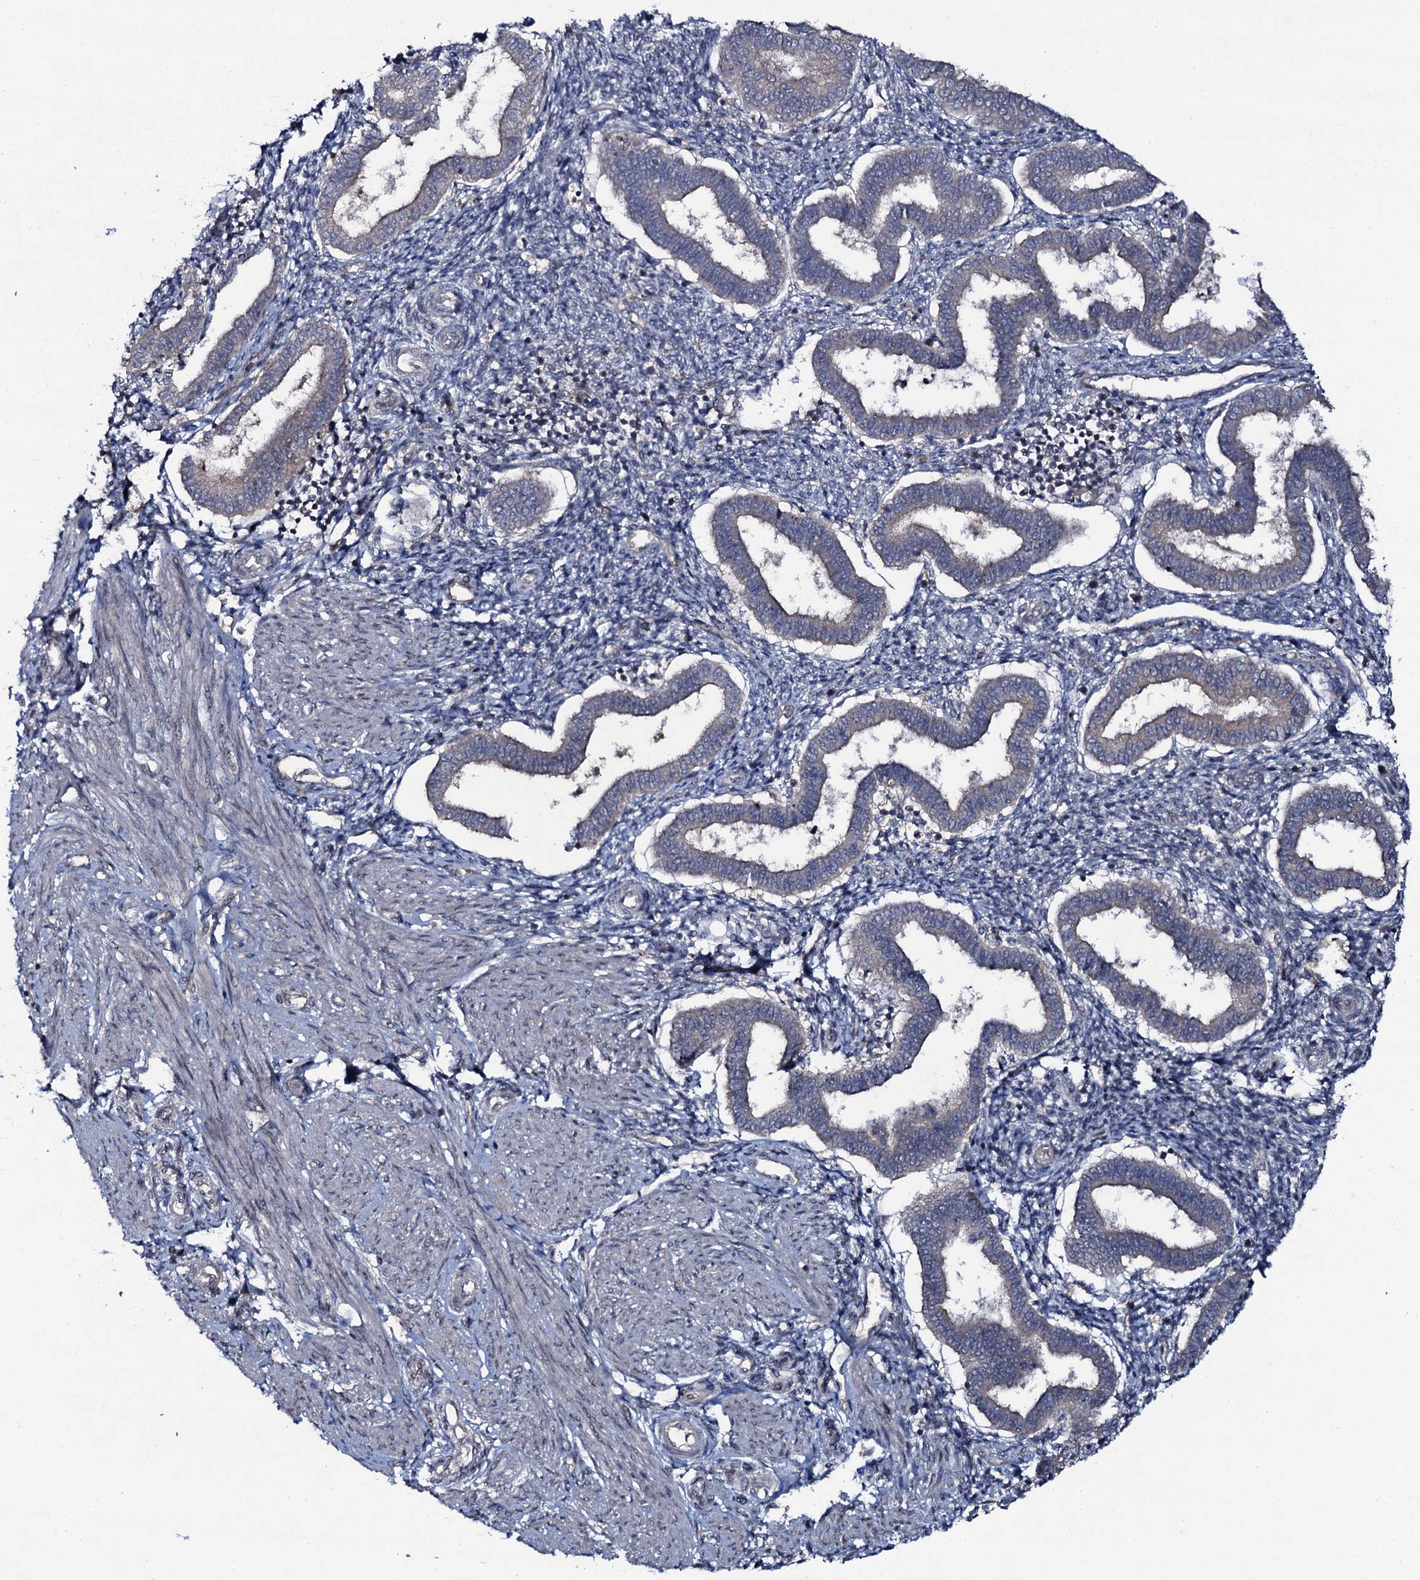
{"staining": {"intensity": "negative", "quantity": "none", "location": "none"}, "tissue": "endometrium", "cell_type": "Cells in endometrial stroma", "image_type": "normal", "snomed": [{"axis": "morphology", "description": "Normal tissue, NOS"}, {"axis": "topography", "description": "Endometrium"}], "caption": "Immunohistochemistry (IHC) of benign endometrium demonstrates no positivity in cells in endometrial stroma. Nuclei are stained in blue.", "gene": "SNAP23", "patient": {"sex": "female", "age": 24}}